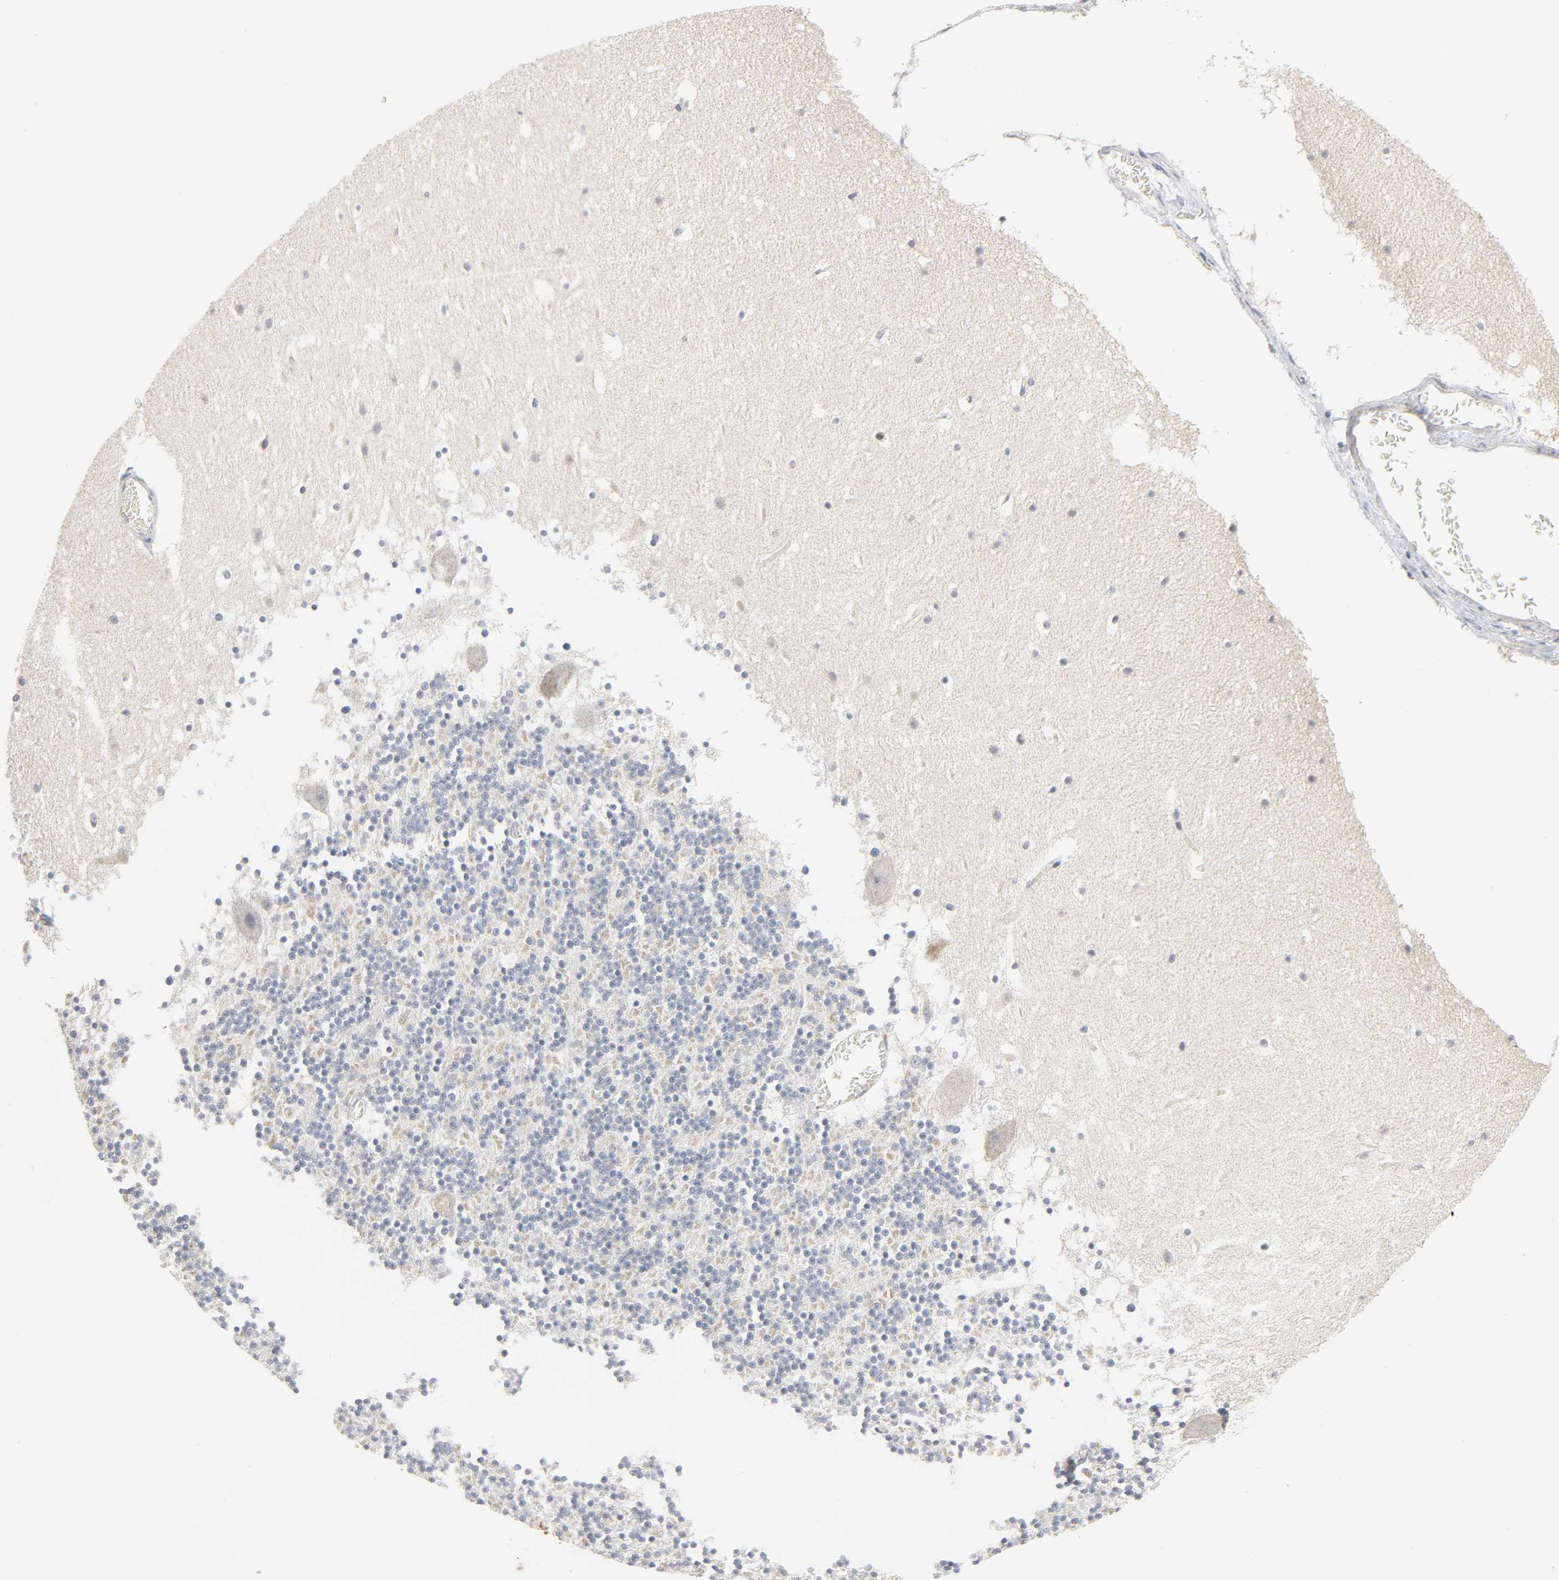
{"staining": {"intensity": "negative", "quantity": "none", "location": "none"}, "tissue": "cerebellum", "cell_type": "Cells in granular layer", "image_type": "normal", "snomed": [{"axis": "morphology", "description": "Normal tissue, NOS"}, {"axis": "topography", "description": "Cerebellum"}], "caption": "IHC of unremarkable human cerebellum exhibits no positivity in cells in granular layer.", "gene": "CLIP1", "patient": {"sex": "male", "age": 45}}